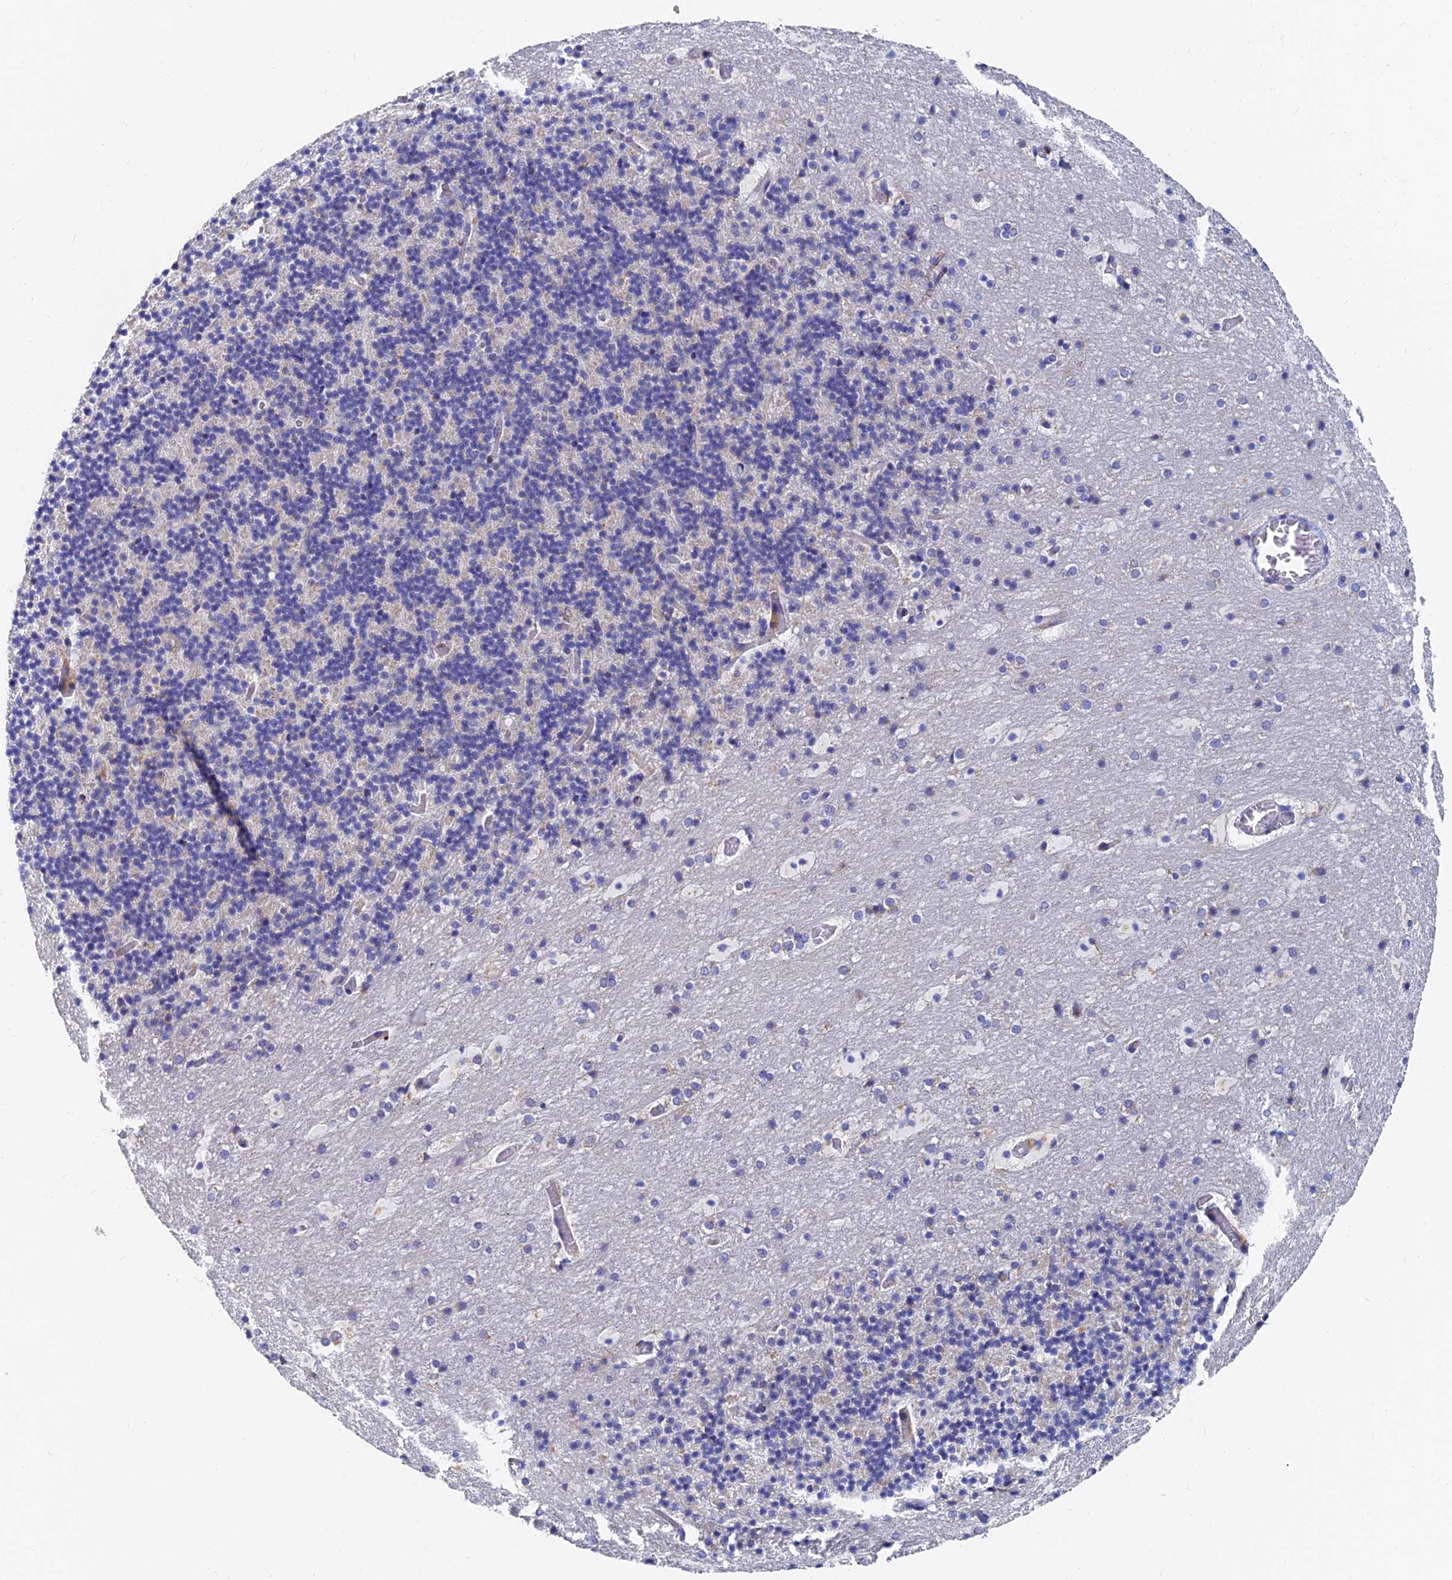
{"staining": {"intensity": "negative", "quantity": "none", "location": "none"}, "tissue": "cerebellum", "cell_type": "Cells in granular layer", "image_type": "normal", "snomed": [{"axis": "morphology", "description": "Normal tissue, NOS"}, {"axis": "topography", "description": "Cerebellum"}], "caption": "A micrograph of human cerebellum is negative for staining in cells in granular layer. (DAB (3,3'-diaminobenzidine) immunohistochemistry, high magnification).", "gene": "SPNS1", "patient": {"sex": "male", "age": 57}}